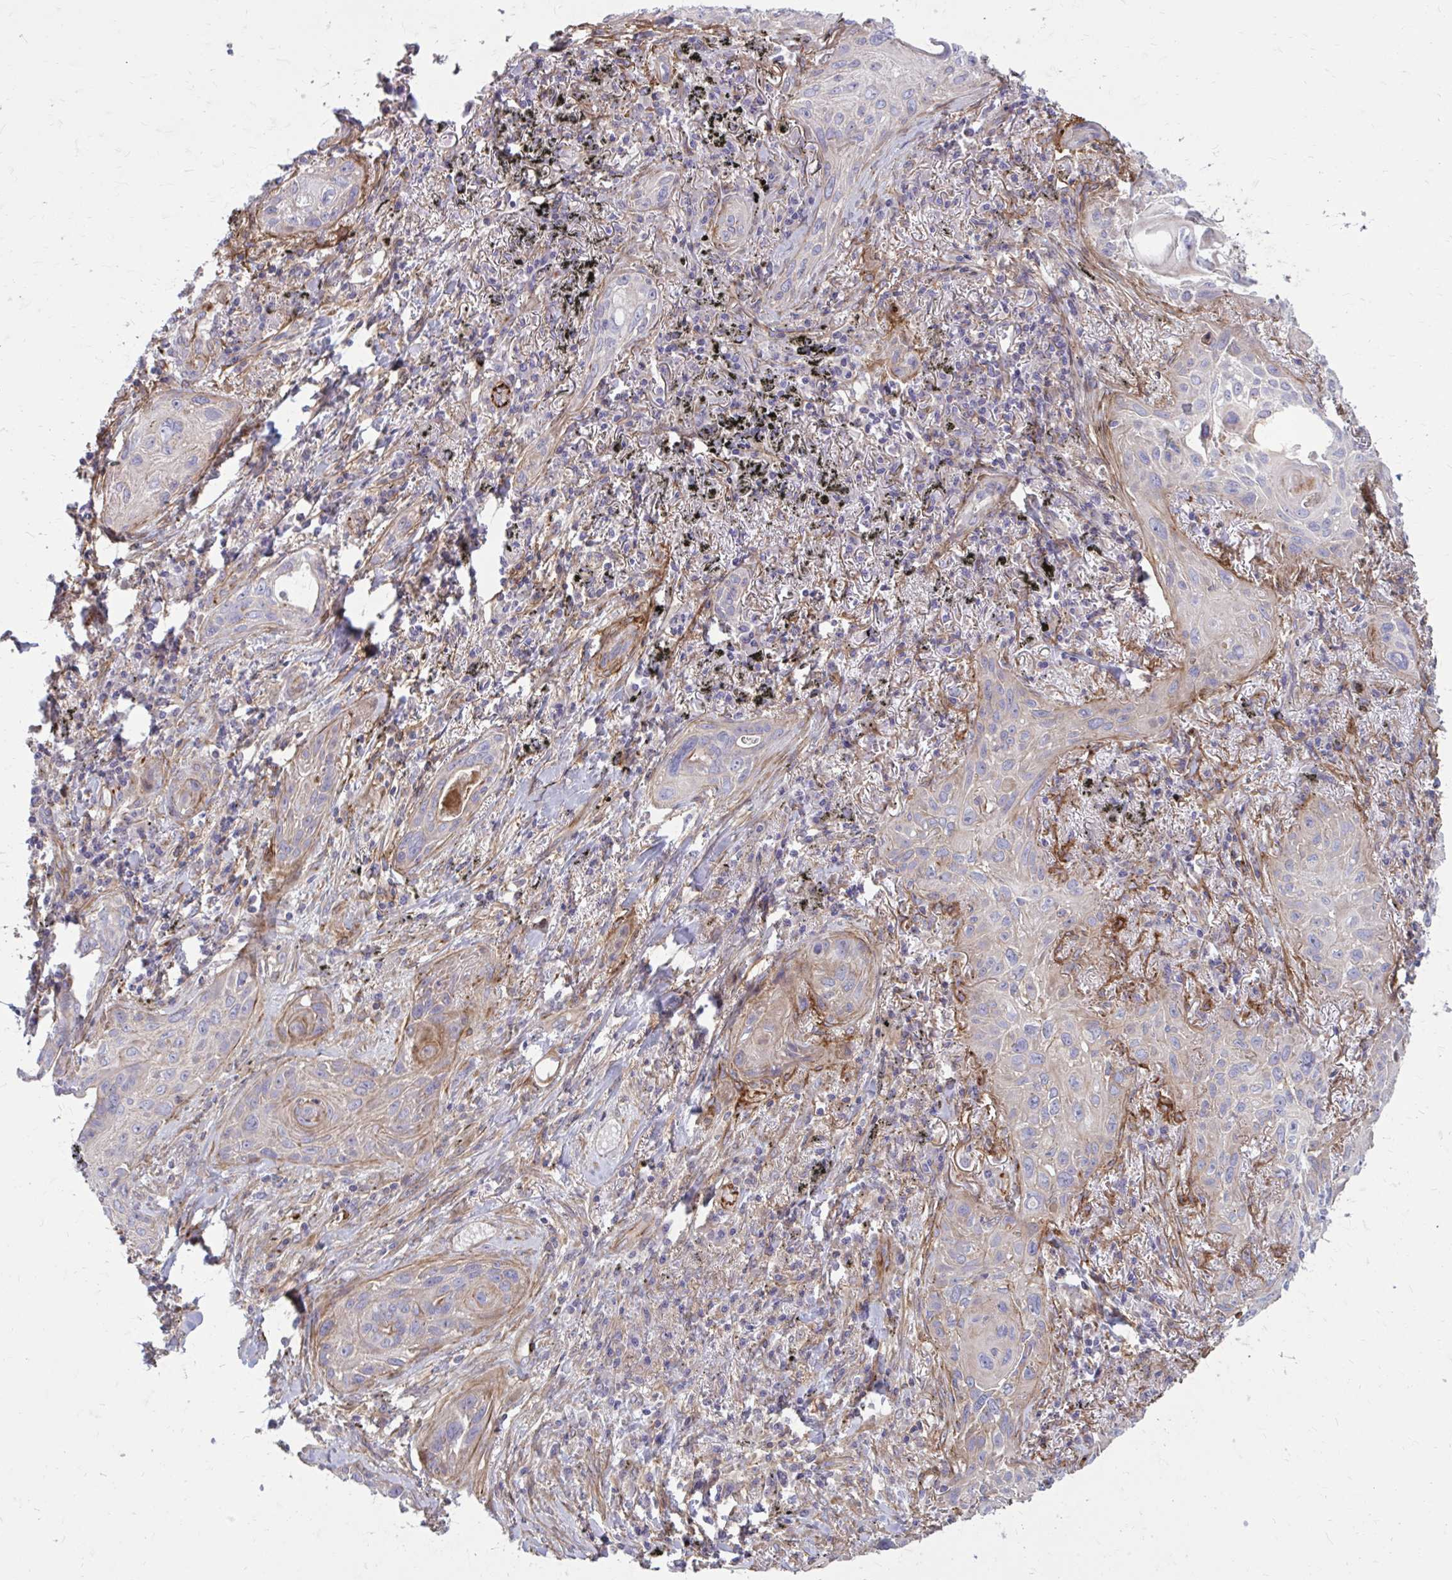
{"staining": {"intensity": "weak", "quantity": "<25%", "location": "cytoplasmic/membranous"}, "tissue": "lung cancer", "cell_type": "Tumor cells", "image_type": "cancer", "snomed": [{"axis": "morphology", "description": "Squamous cell carcinoma, NOS"}, {"axis": "topography", "description": "Lung"}], "caption": "There is no significant positivity in tumor cells of lung squamous cell carcinoma.", "gene": "FAP", "patient": {"sex": "male", "age": 79}}